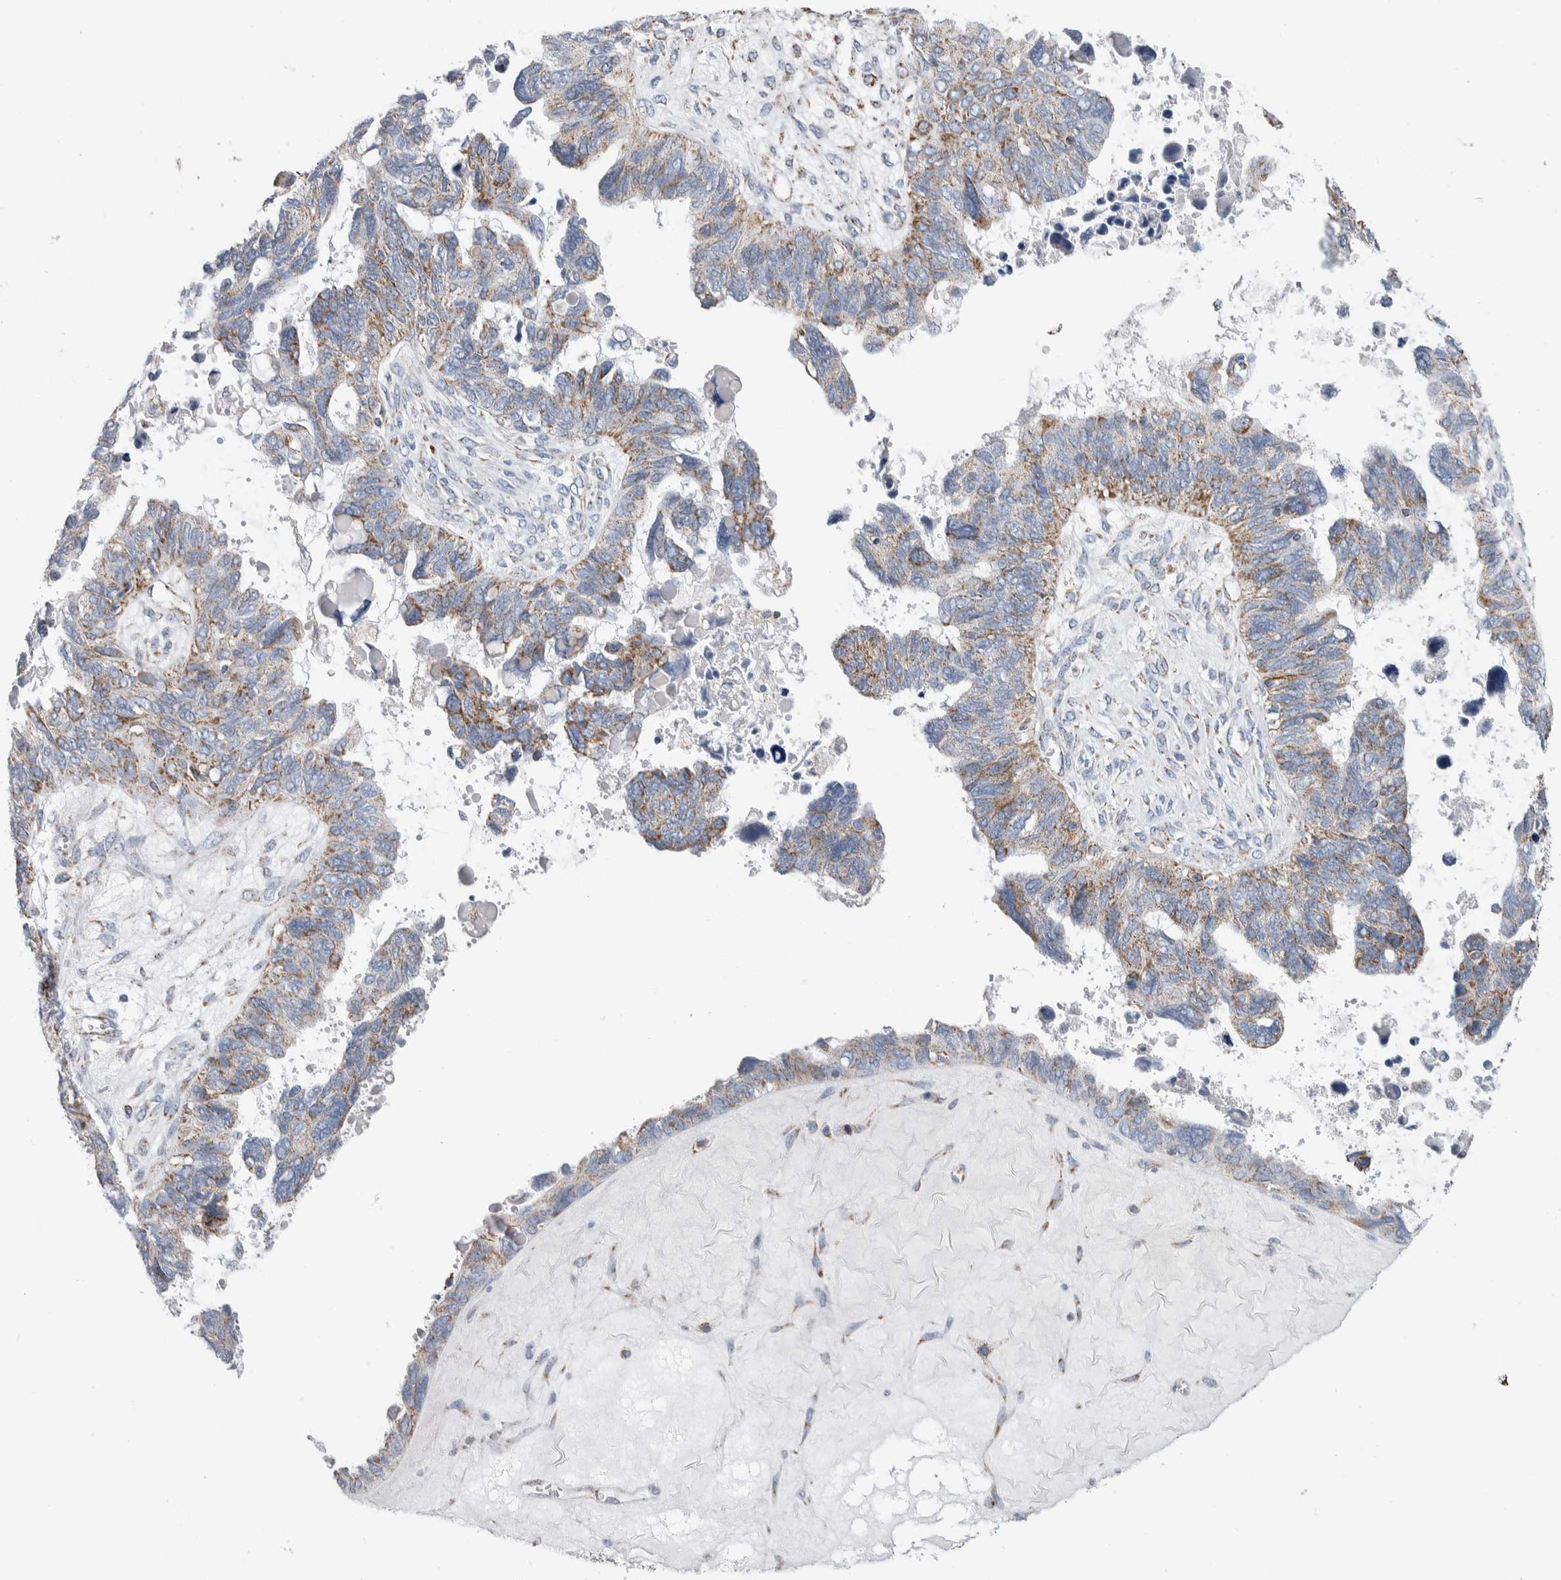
{"staining": {"intensity": "moderate", "quantity": "<25%", "location": "cytoplasmic/membranous"}, "tissue": "ovarian cancer", "cell_type": "Tumor cells", "image_type": "cancer", "snomed": [{"axis": "morphology", "description": "Cystadenocarcinoma, serous, NOS"}, {"axis": "topography", "description": "Ovary"}], "caption": "The image reveals staining of serous cystadenocarcinoma (ovarian), revealing moderate cytoplasmic/membranous protein staining (brown color) within tumor cells.", "gene": "ETFA", "patient": {"sex": "female", "age": 79}}